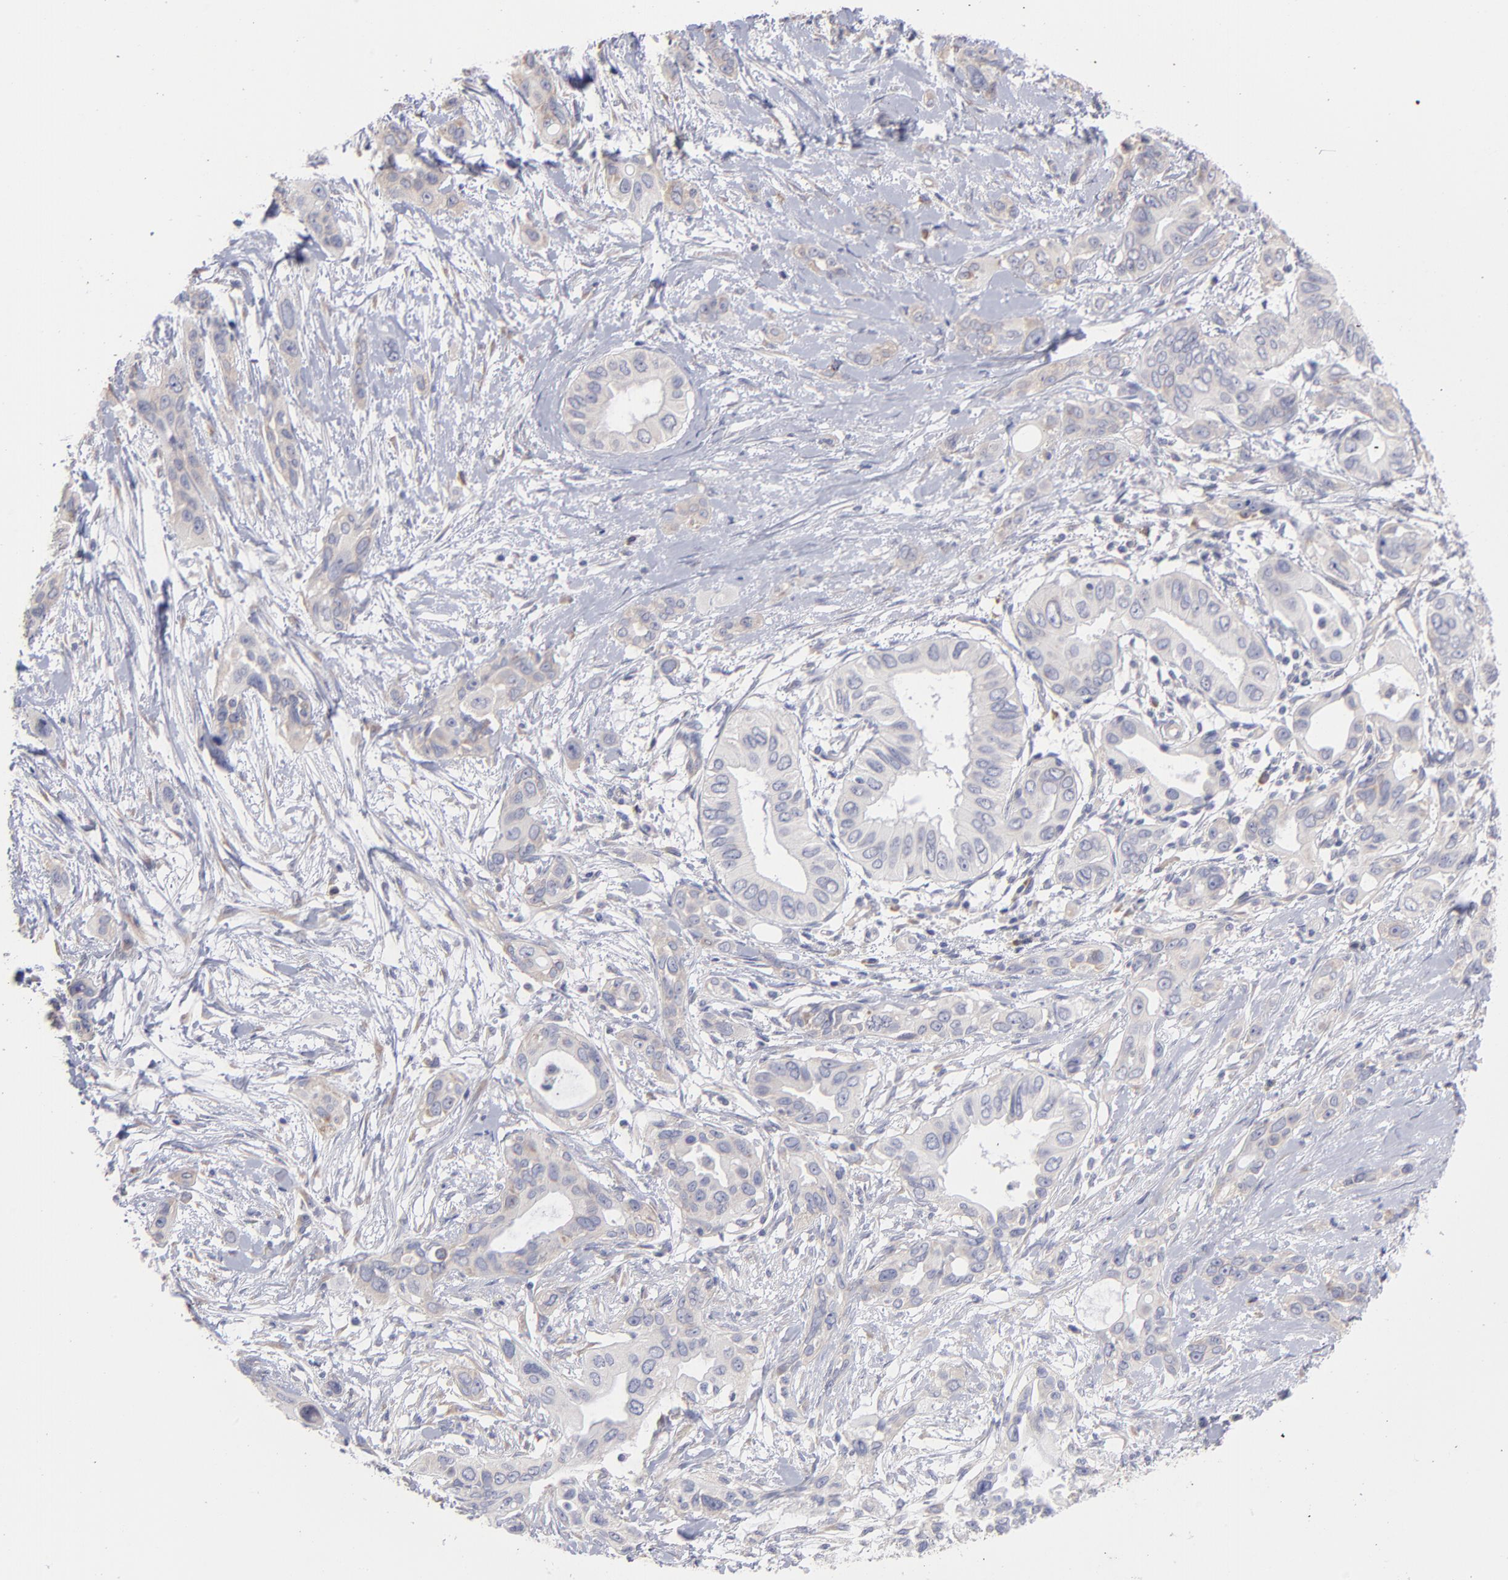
{"staining": {"intensity": "negative", "quantity": "none", "location": "none"}, "tissue": "pancreatic cancer", "cell_type": "Tumor cells", "image_type": "cancer", "snomed": [{"axis": "morphology", "description": "Adenocarcinoma, NOS"}, {"axis": "topography", "description": "Pancreas"}], "caption": "DAB (3,3'-diaminobenzidine) immunohistochemical staining of human pancreatic cancer demonstrates no significant expression in tumor cells. (DAB (3,3'-diaminobenzidine) IHC visualized using brightfield microscopy, high magnification).", "gene": "RPLP0", "patient": {"sex": "female", "age": 60}}